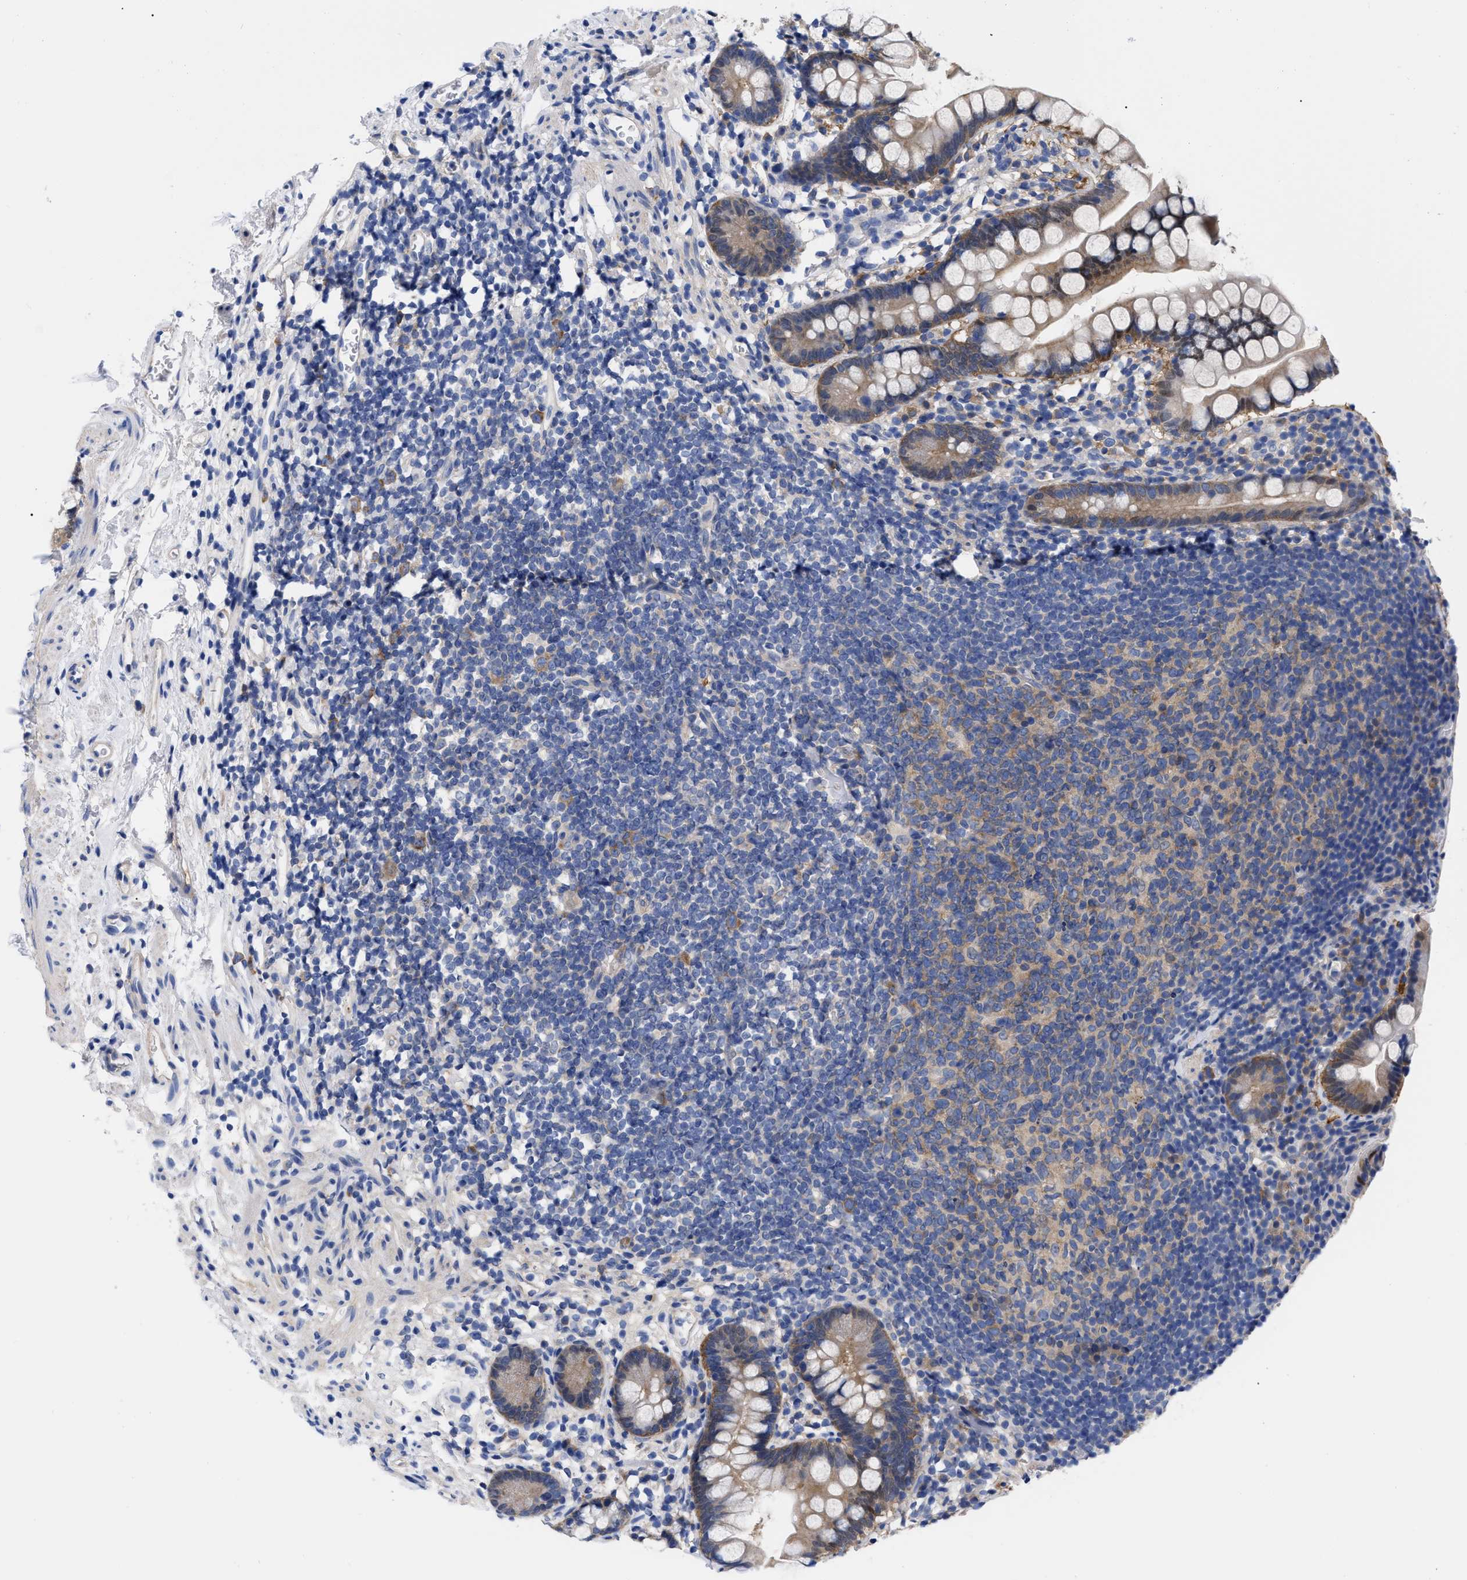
{"staining": {"intensity": "strong", "quantity": ">75%", "location": "cytoplasmic/membranous"}, "tissue": "small intestine", "cell_type": "Glandular cells", "image_type": "normal", "snomed": [{"axis": "morphology", "description": "Normal tissue, NOS"}, {"axis": "topography", "description": "Small intestine"}], "caption": "Immunohistochemistry (DAB) staining of unremarkable human small intestine demonstrates strong cytoplasmic/membranous protein staining in about >75% of glandular cells. Nuclei are stained in blue.", "gene": "RBKS", "patient": {"sex": "female", "age": 84}}